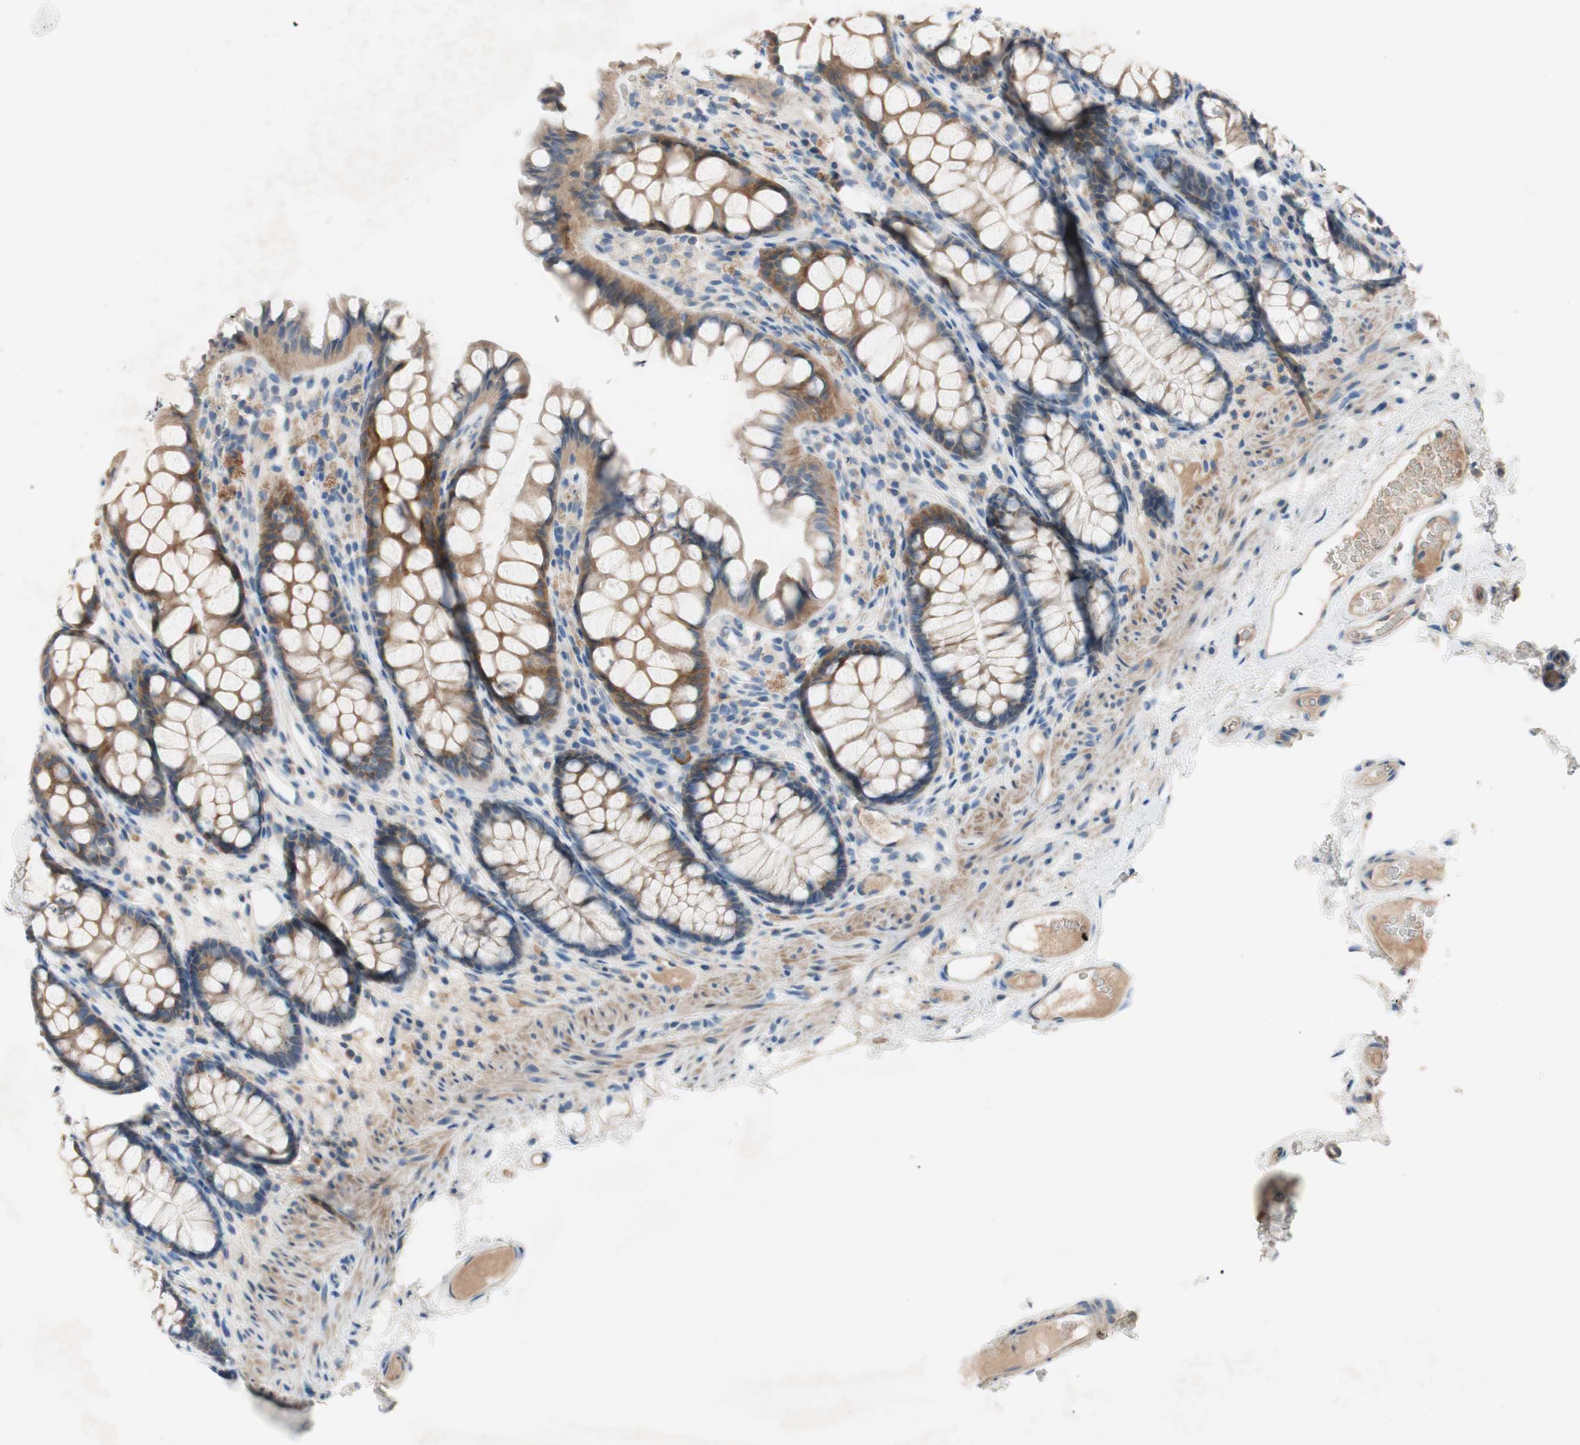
{"staining": {"intensity": "weak", "quantity": ">75%", "location": "cytoplasmic/membranous"}, "tissue": "colon", "cell_type": "Endothelial cells", "image_type": "normal", "snomed": [{"axis": "morphology", "description": "Normal tissue, NOS"}, {"axis": "topography", "description": "Colon"}], "caption": "Protein staining by immunohistochemistry exhibits weak cytoplasmic/membranous staining in about >75% of endothelial cells in unremarkable colon.", "gene": "FDFT1", "patient": {"sex": "female", "age": 55}}